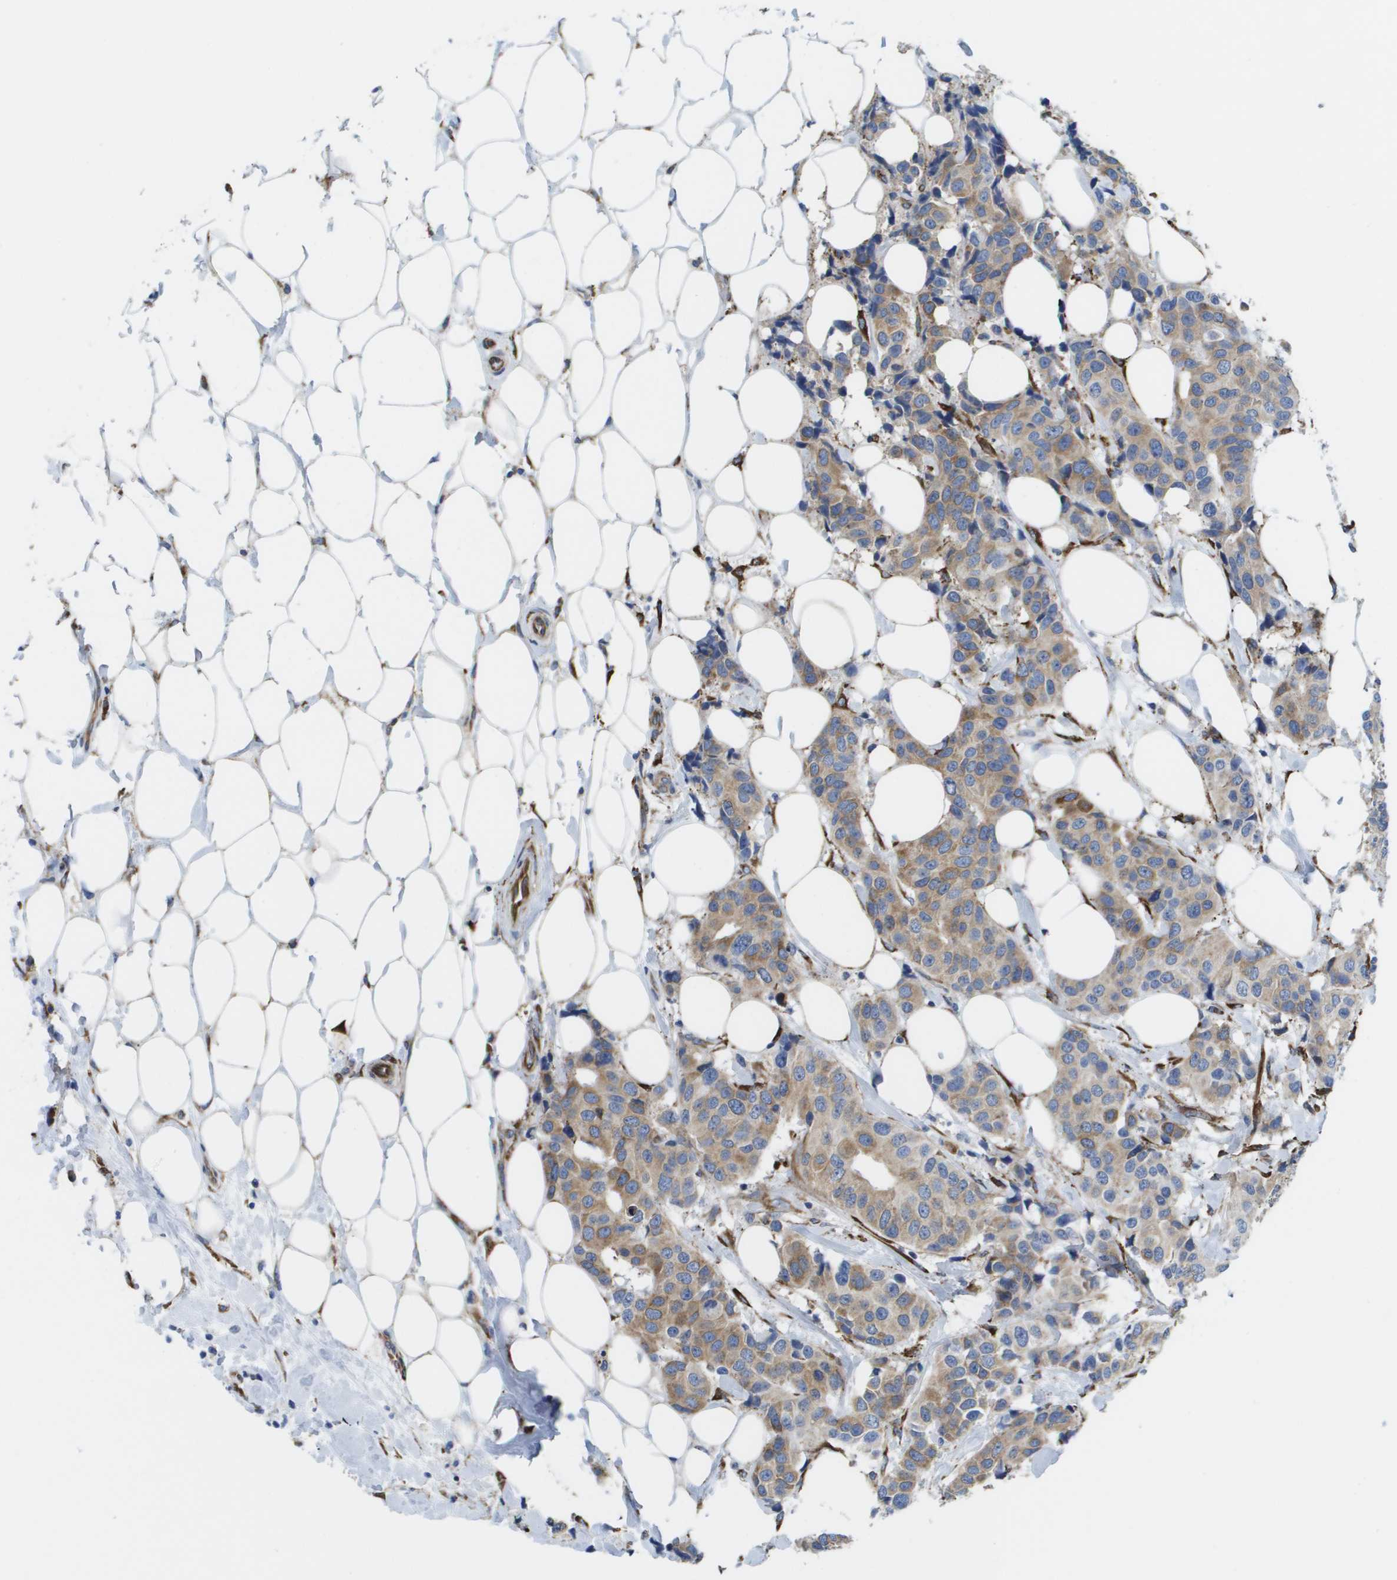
{"staining": {"intensity": "moderate", "quantity": ">75%", "location": "cytoplasmic/membranous"}, "tissue": "breast cancer", "cell_type": "Tumor cells", "image_type": "cancer", "snomed": [{"axis": "morphology", "description": "Normal tissue, NOS"}, {"axis": "morphology", "description": "Duct carcinoma"}, {"axis": "topography", "description": "Breast"}], "caption": "A high-resolution histopathology image shows immunohistochemistry staining of breast cancer (invasive ductal carcinoma), which demonstrates moderate cytoplasmic/membranous staining in approximately >75% of tumor cells.", "gene": "ST3GAL2", "patient": {"sex": "female", "age": 39}}